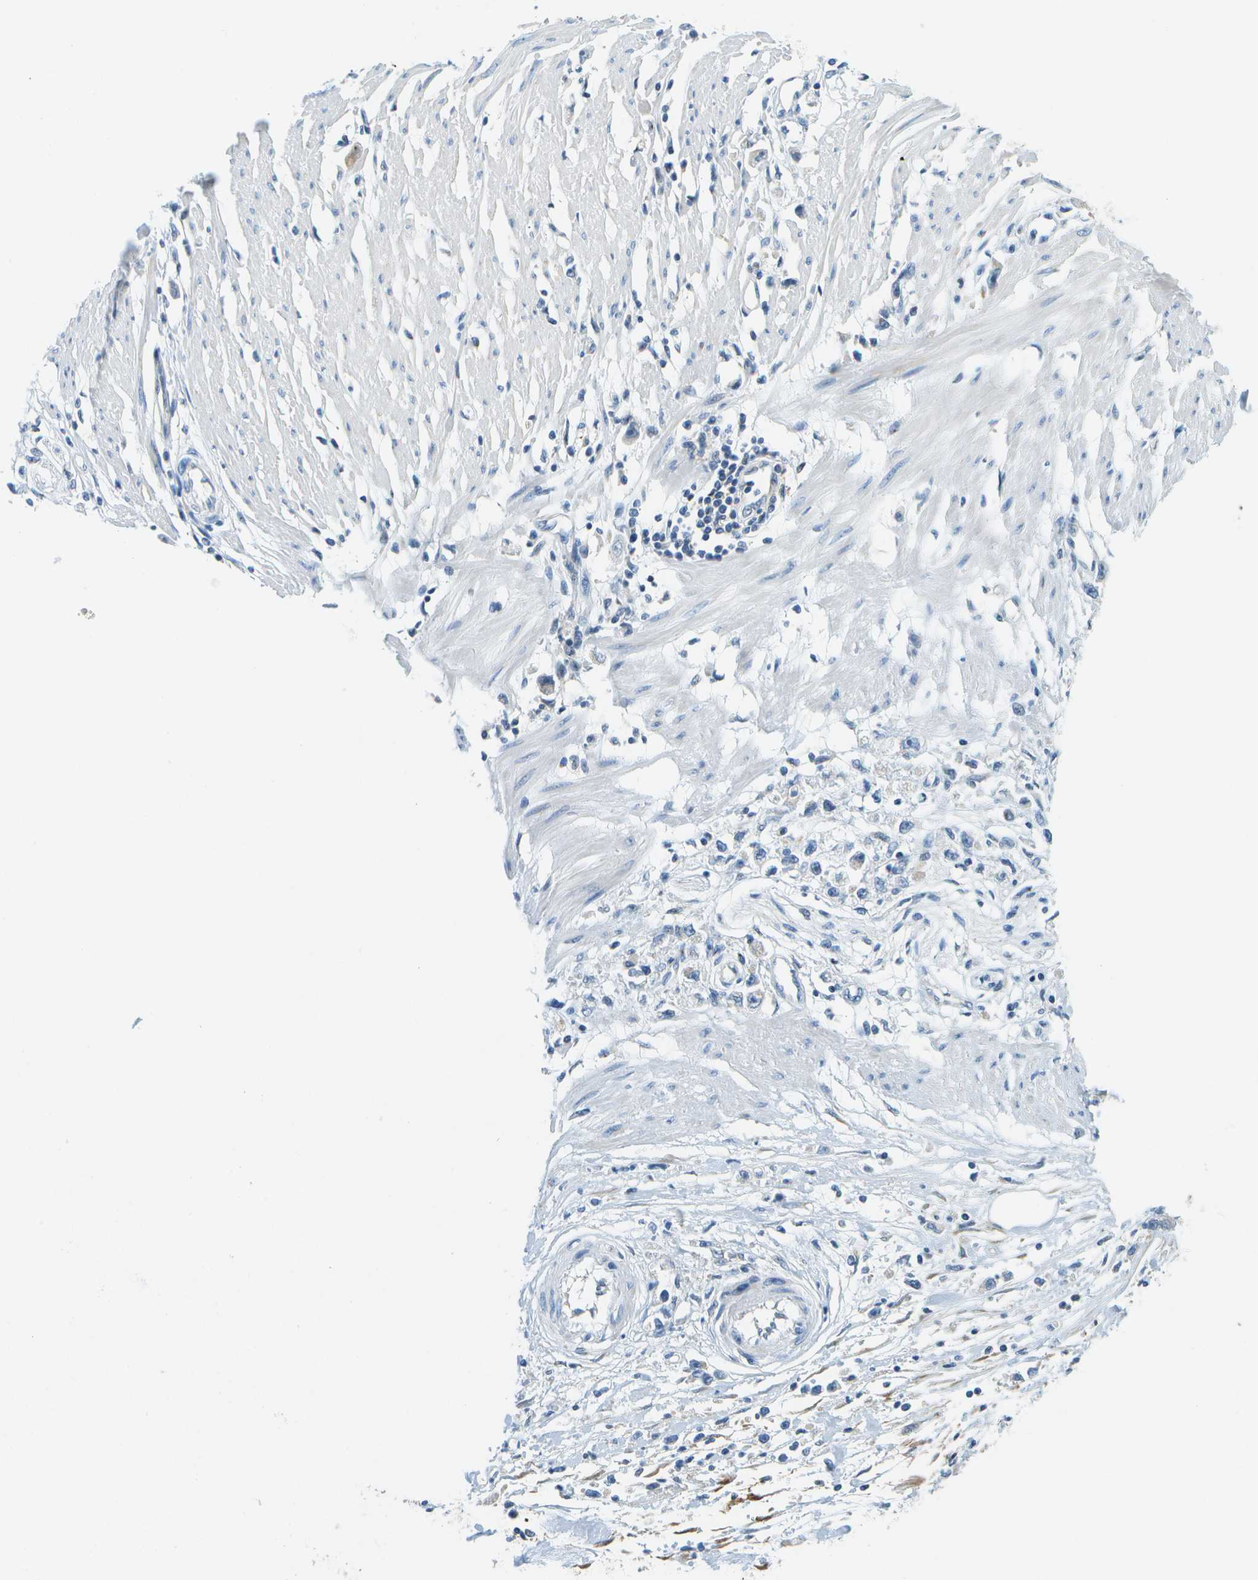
{"staining": {"intensity": "negative", "quantity": "none", "location": "none"}, "tissue": "stomach cancer", "cell_type": "Tumor cells", "image_type": "cancer", "snomed": [{"axis": "morphology", "description": "Adenocarcinoma, NOS"}, {"axis": "topography", "description": "Stomach"}], "caption": "Immunohistochemistry histopathology image of neoplastic tissue: stomach cancer stained with DAB demonstrates no significant protein positivity in tumor cells.", "gene": "PTGIS", "patient": {"sex": "female", "age": 59}}